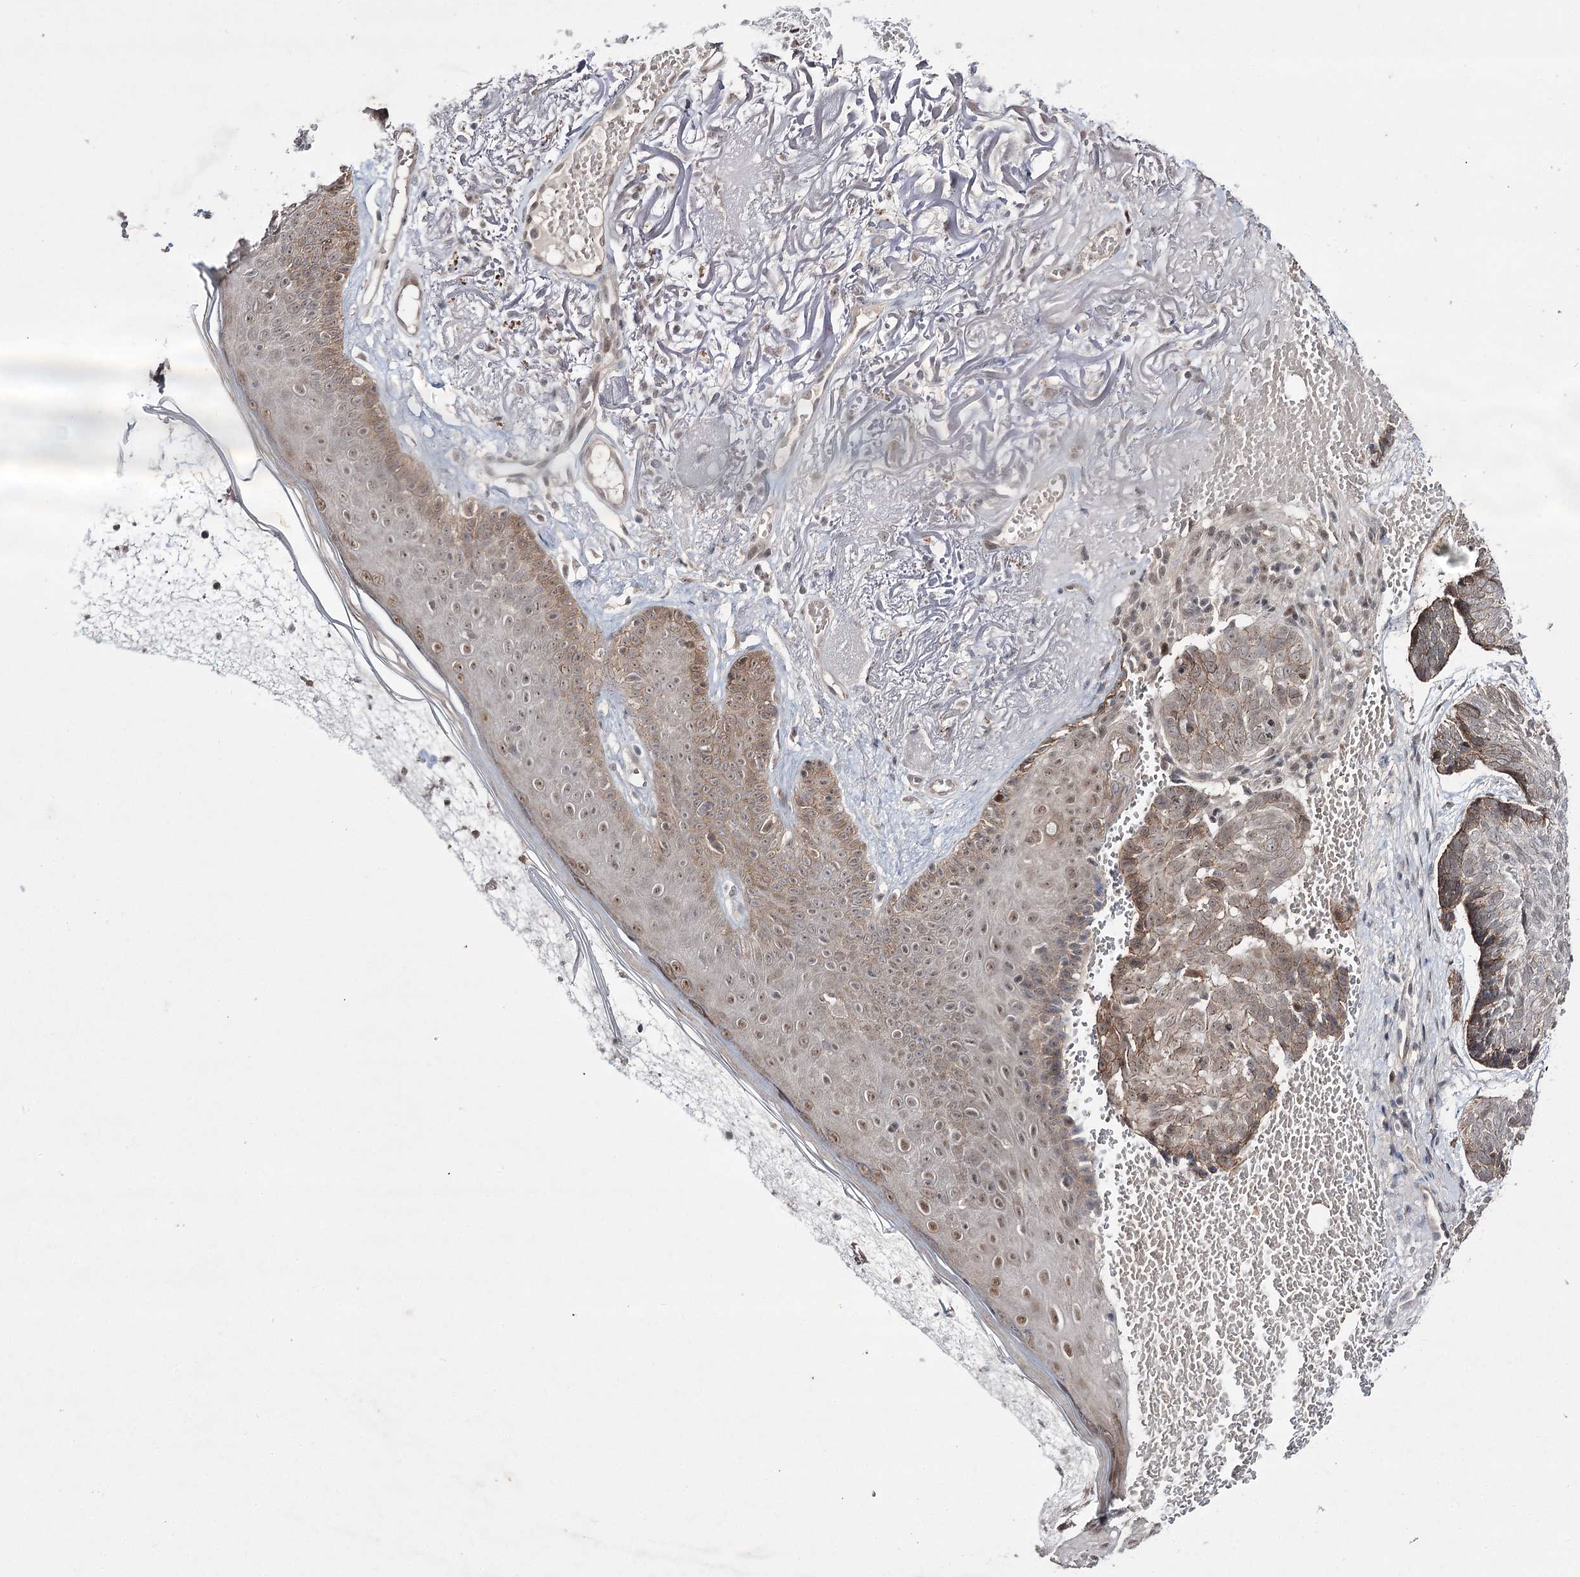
{"staining": {"intensity": "moderate", "quantity": "<25%", "location": "cytoplasmic/membranous,nuclear"}, "tissue": "skin cancer", "cell_type": "Tumor cells", "image_type": "cancer", "snomed": [{"axis": "morphology", "description": "Normal tissue, NOS"}, {"axis": "morphology", "description": "Basal cell carcinoma"}, {"axis": "topography", "description": "Skin"}], "caption": "Immunohistochemistry (DAB) staining of skin cancer demonstrates moderate cytoplasmic/membranous and nuclear protein expression in approximately <25% of tumor cells.", "gene": "HOXC11", "patient": {"sex": "male", "age": 66}}